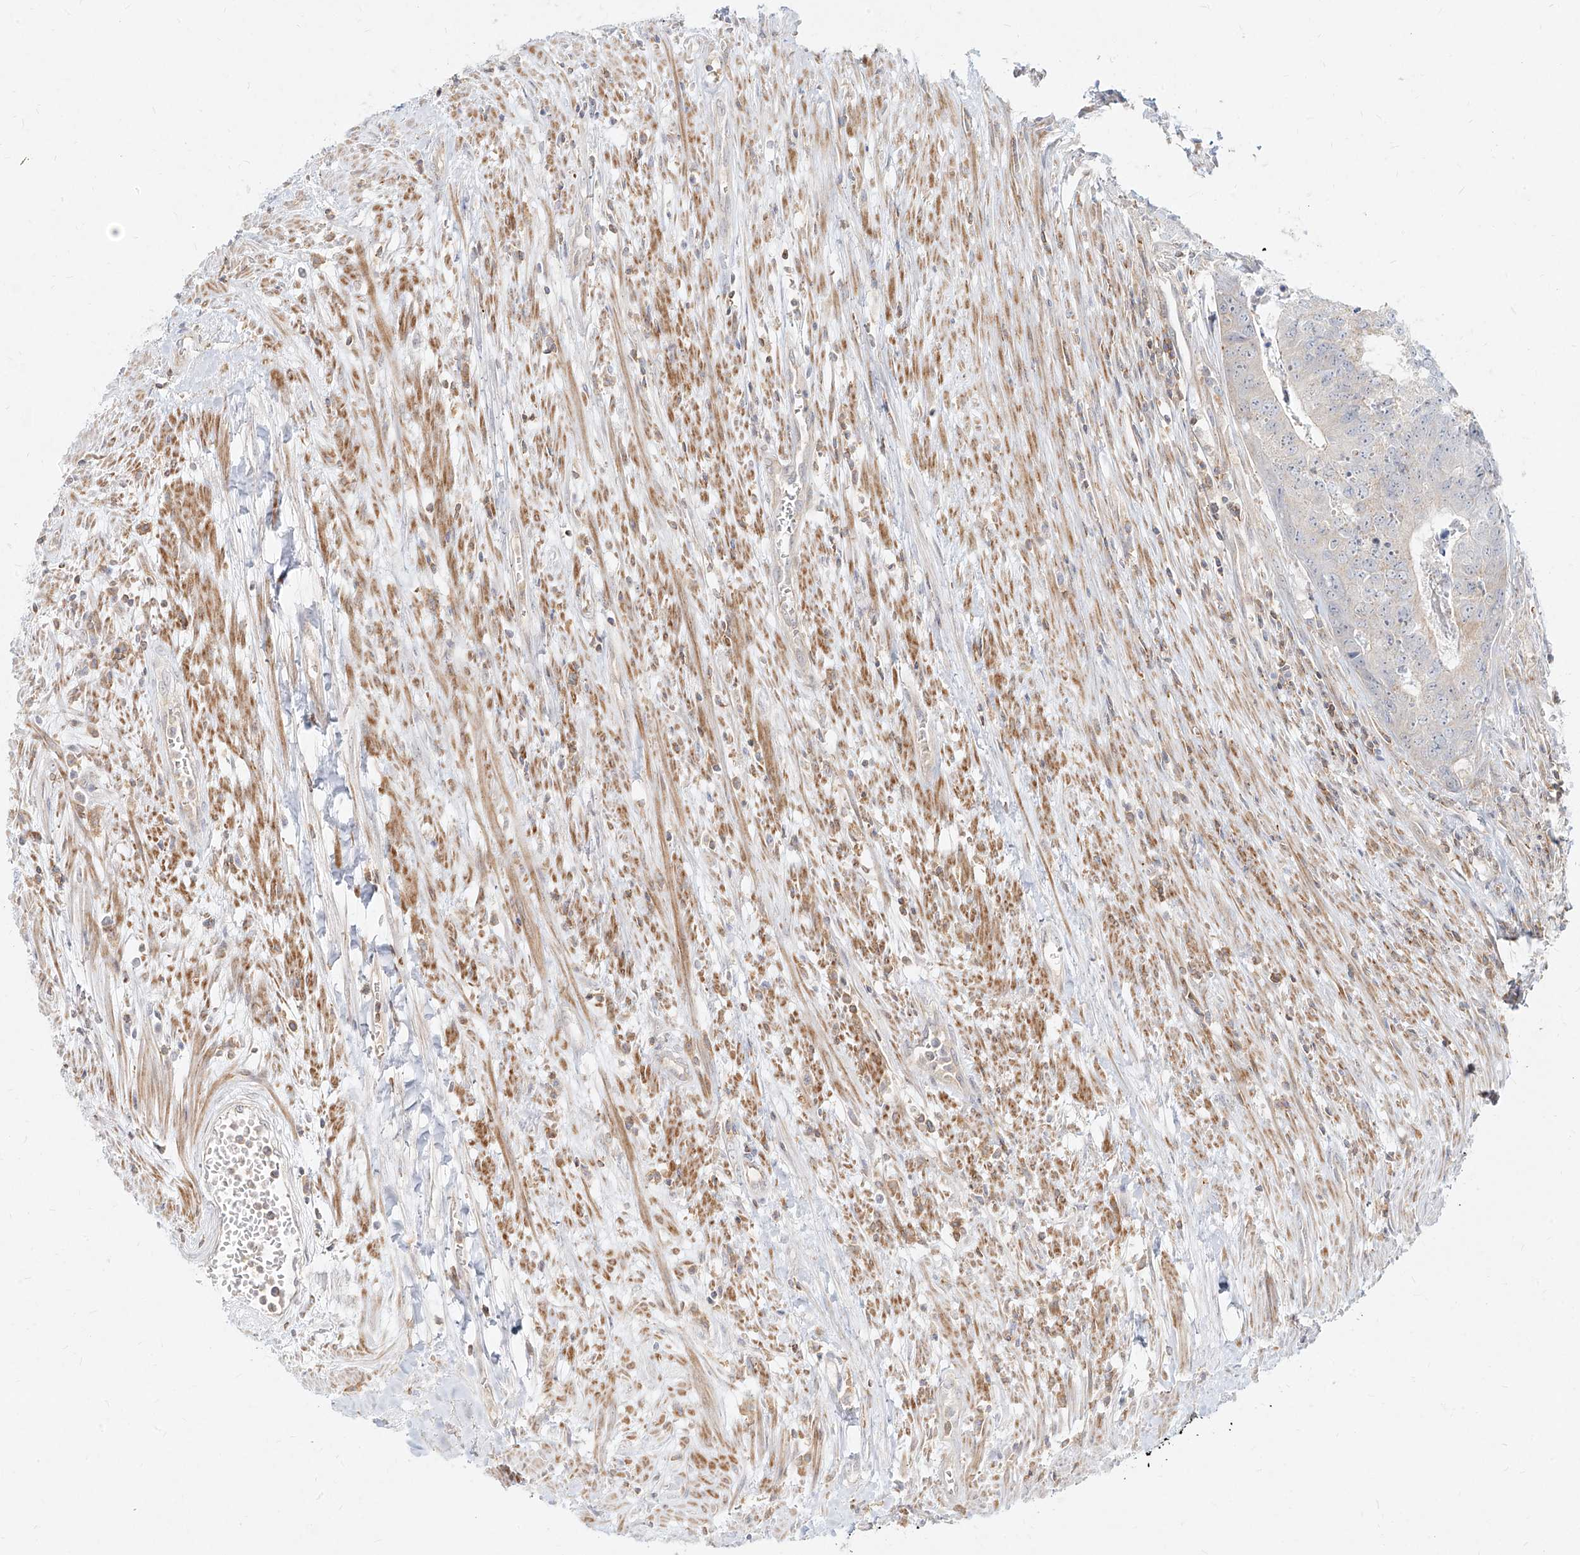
{"staining": {"intensity": "negative", "quantity": "none", "location": "none"}, "tissue": "colorectal cancer", "cell_type": "Tumor cells", "image_type": "cancer", "snomed": [{"axis": "morphology", "description": "Adenocarcinoma, NOS"}, {"axis": "topography", "description": "Colon"}], "caption": "There is no significant positivity in tumor cells of colorectal adenocarcinoma.", "gene": "SLC2A12", "patient": {"sex": "female", "age": 67}}